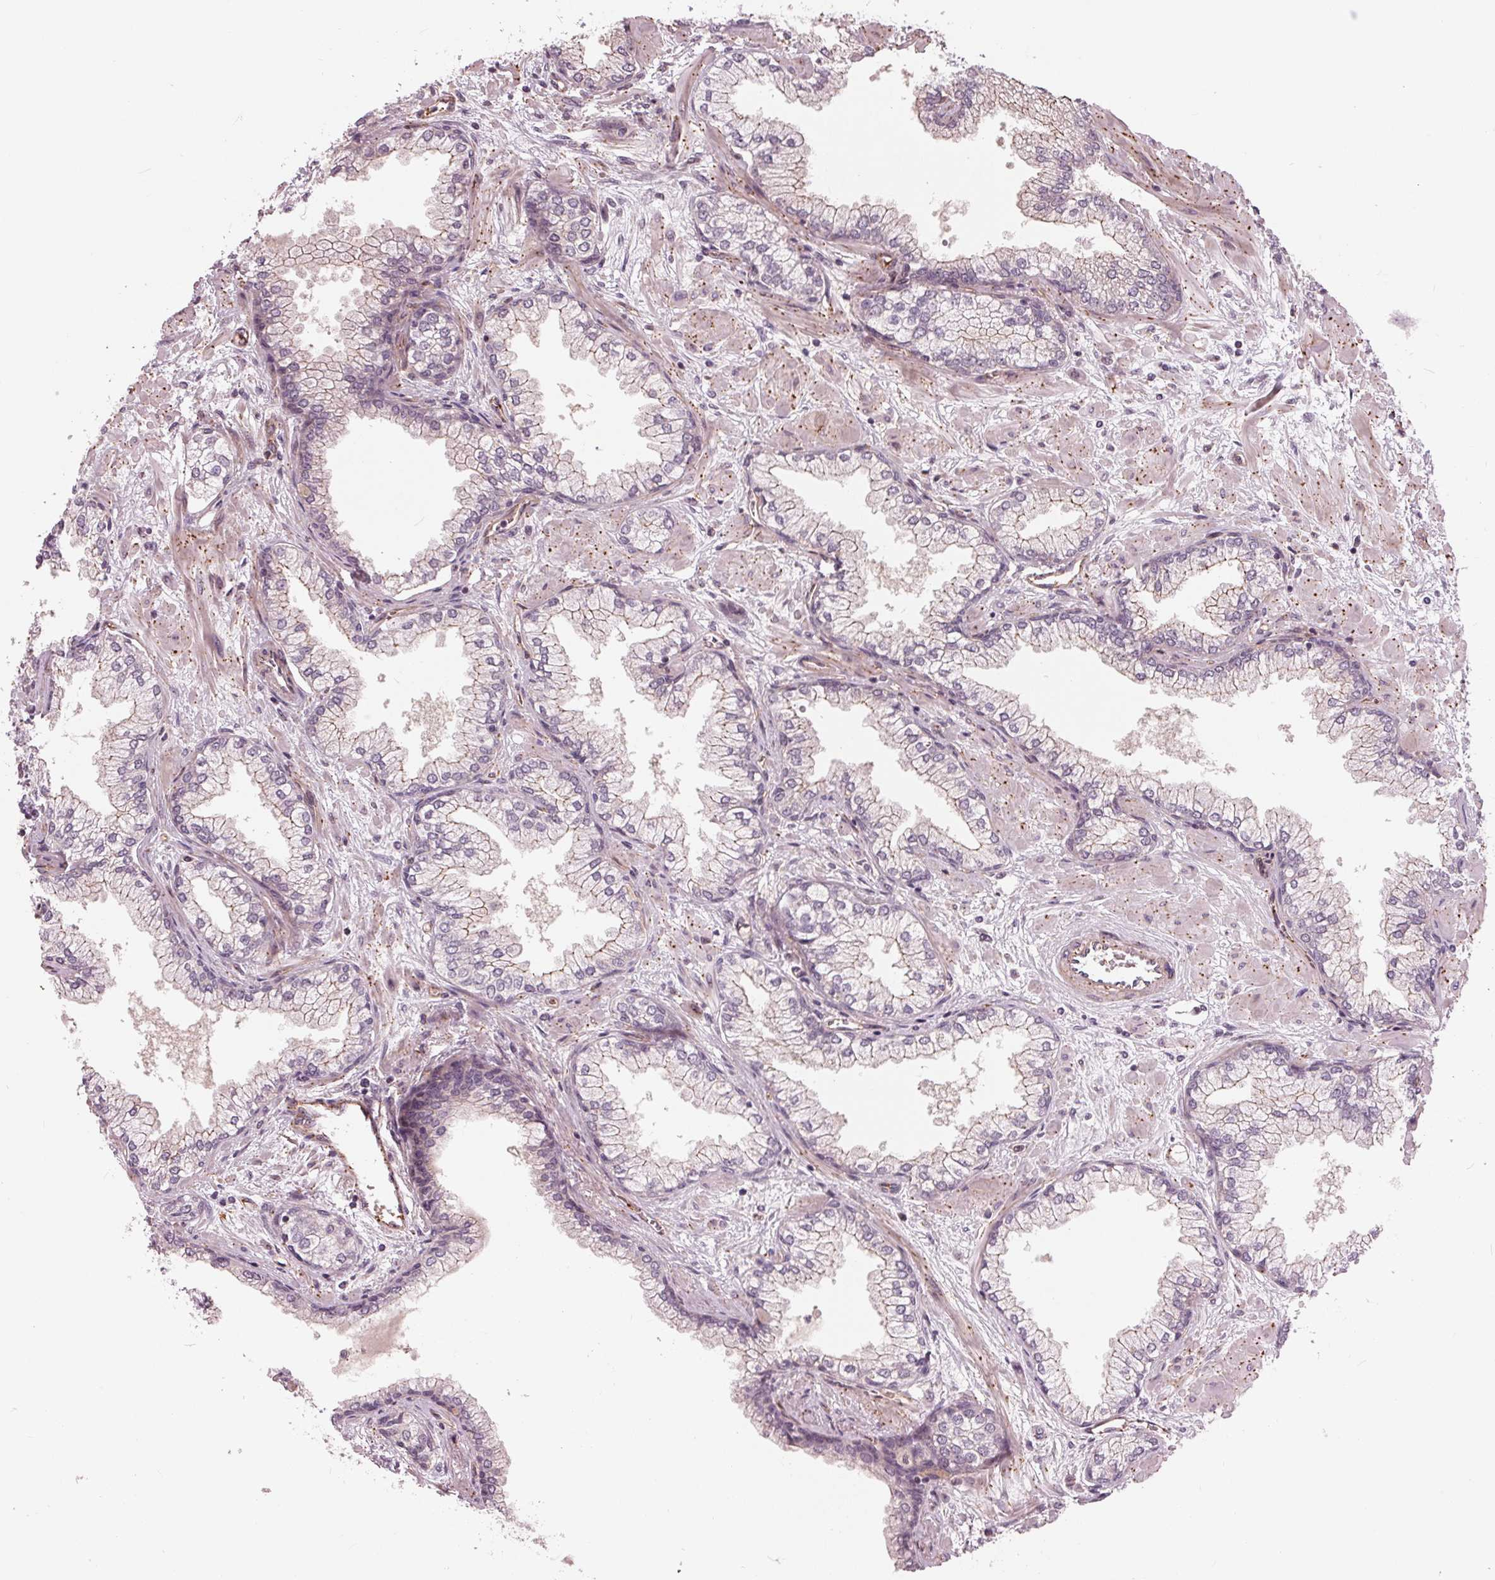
{"staining": {"intensity": "weak", "quantity": "<25%", "location": "cytoplasmic/membranous"}, "tissue": "prostate cancer", "cell_type": "Tumor cells", "image_type": "cancer", "snomed": [{"axis": "morphology", "description": "Adenocarcinoma, Low grade"}, {"axis": "topography", "description": "Prostate"}], "caption": "Tumor cells show no significant protein positivity in prostate cancer.", "gene": "TXNIP", "patient": {"sex": "male", "age": 55}}